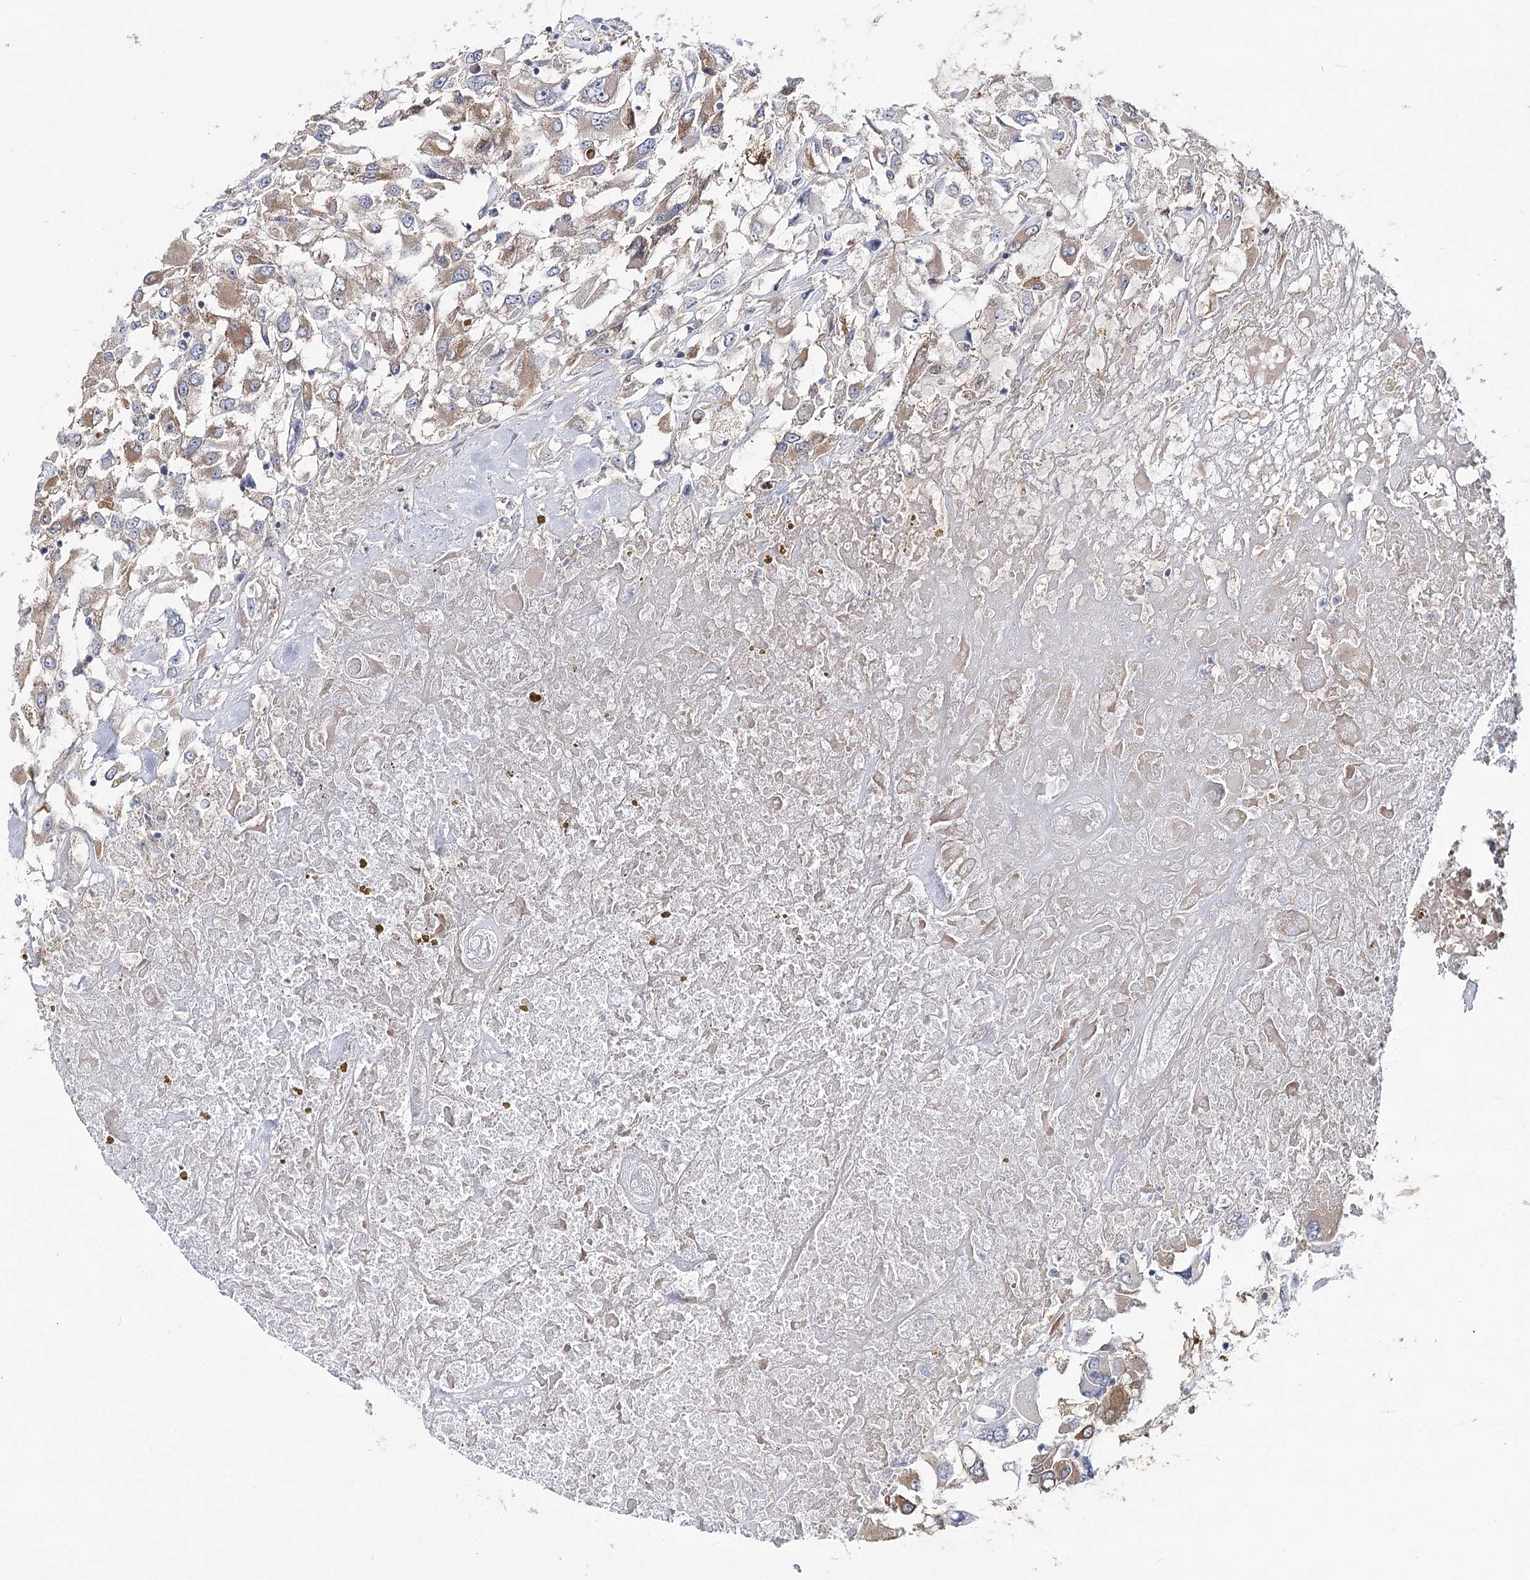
{"staining": {"intensity": "weak", "quantity": "<25%", "location": "cytoplasmic/membranous"}, "tissue": "renal cancer", "cell_type": "Tumor cells", "image_type": "cancer", "snomed": [{"axis": "morphology", "description": "Adenocarcinoma, NOS"}, {"axis": "topography", "description": "Kidney"}], "caption": "DAB immunohistochemical staining of renal cancer demonstrates no significant positivity in tumor cells. (Brightfield microscopy of DAB (3,3'-diaminobenzidine) immunohistochemistry (IHC) at high magnification).", "gene": "UGP2", "patient": {"sex": "female", "age": 52}}